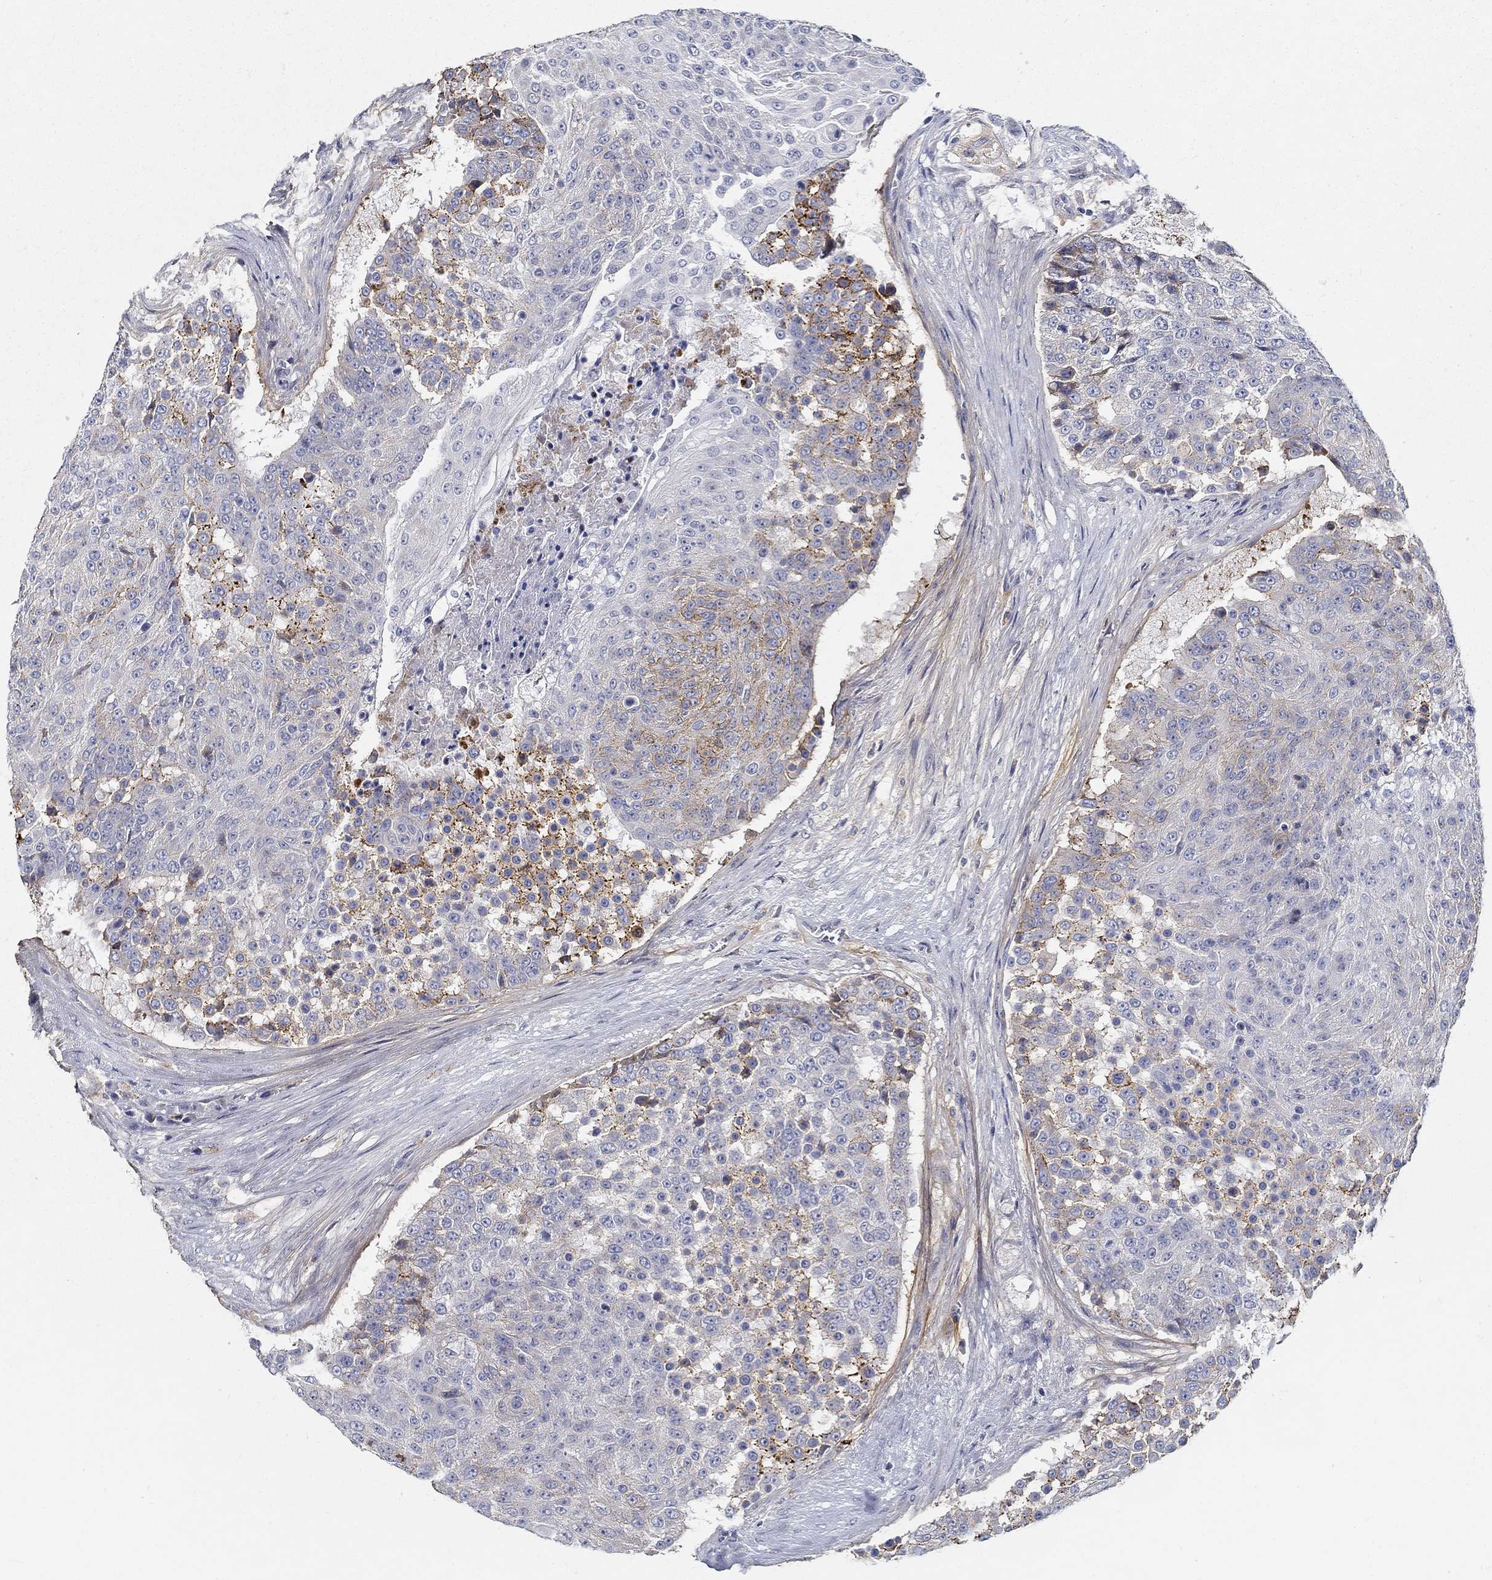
{"staining": {"intensity": "strong", "quantity": "25%-75%", "location": "cytoplasmic/membranous"}, "tissue": "urothelial cancer", "cell_type": "Tumor cells", "image_type": "cancer", "snomed": [{"axis": "morphology", "description": "Urothelial carcinoma, High grade"}, {"axis": "topography", "description": "Urinary bladder"}], "caption": "About 25%-75% of tumor cells in urothelial cancer reveal strong cytoplasmic/membranous protein staining as visualized by brown immunohistochemical staining.", "gene": "TGFBI", "patient": {"sex": "female", "age": 63}}